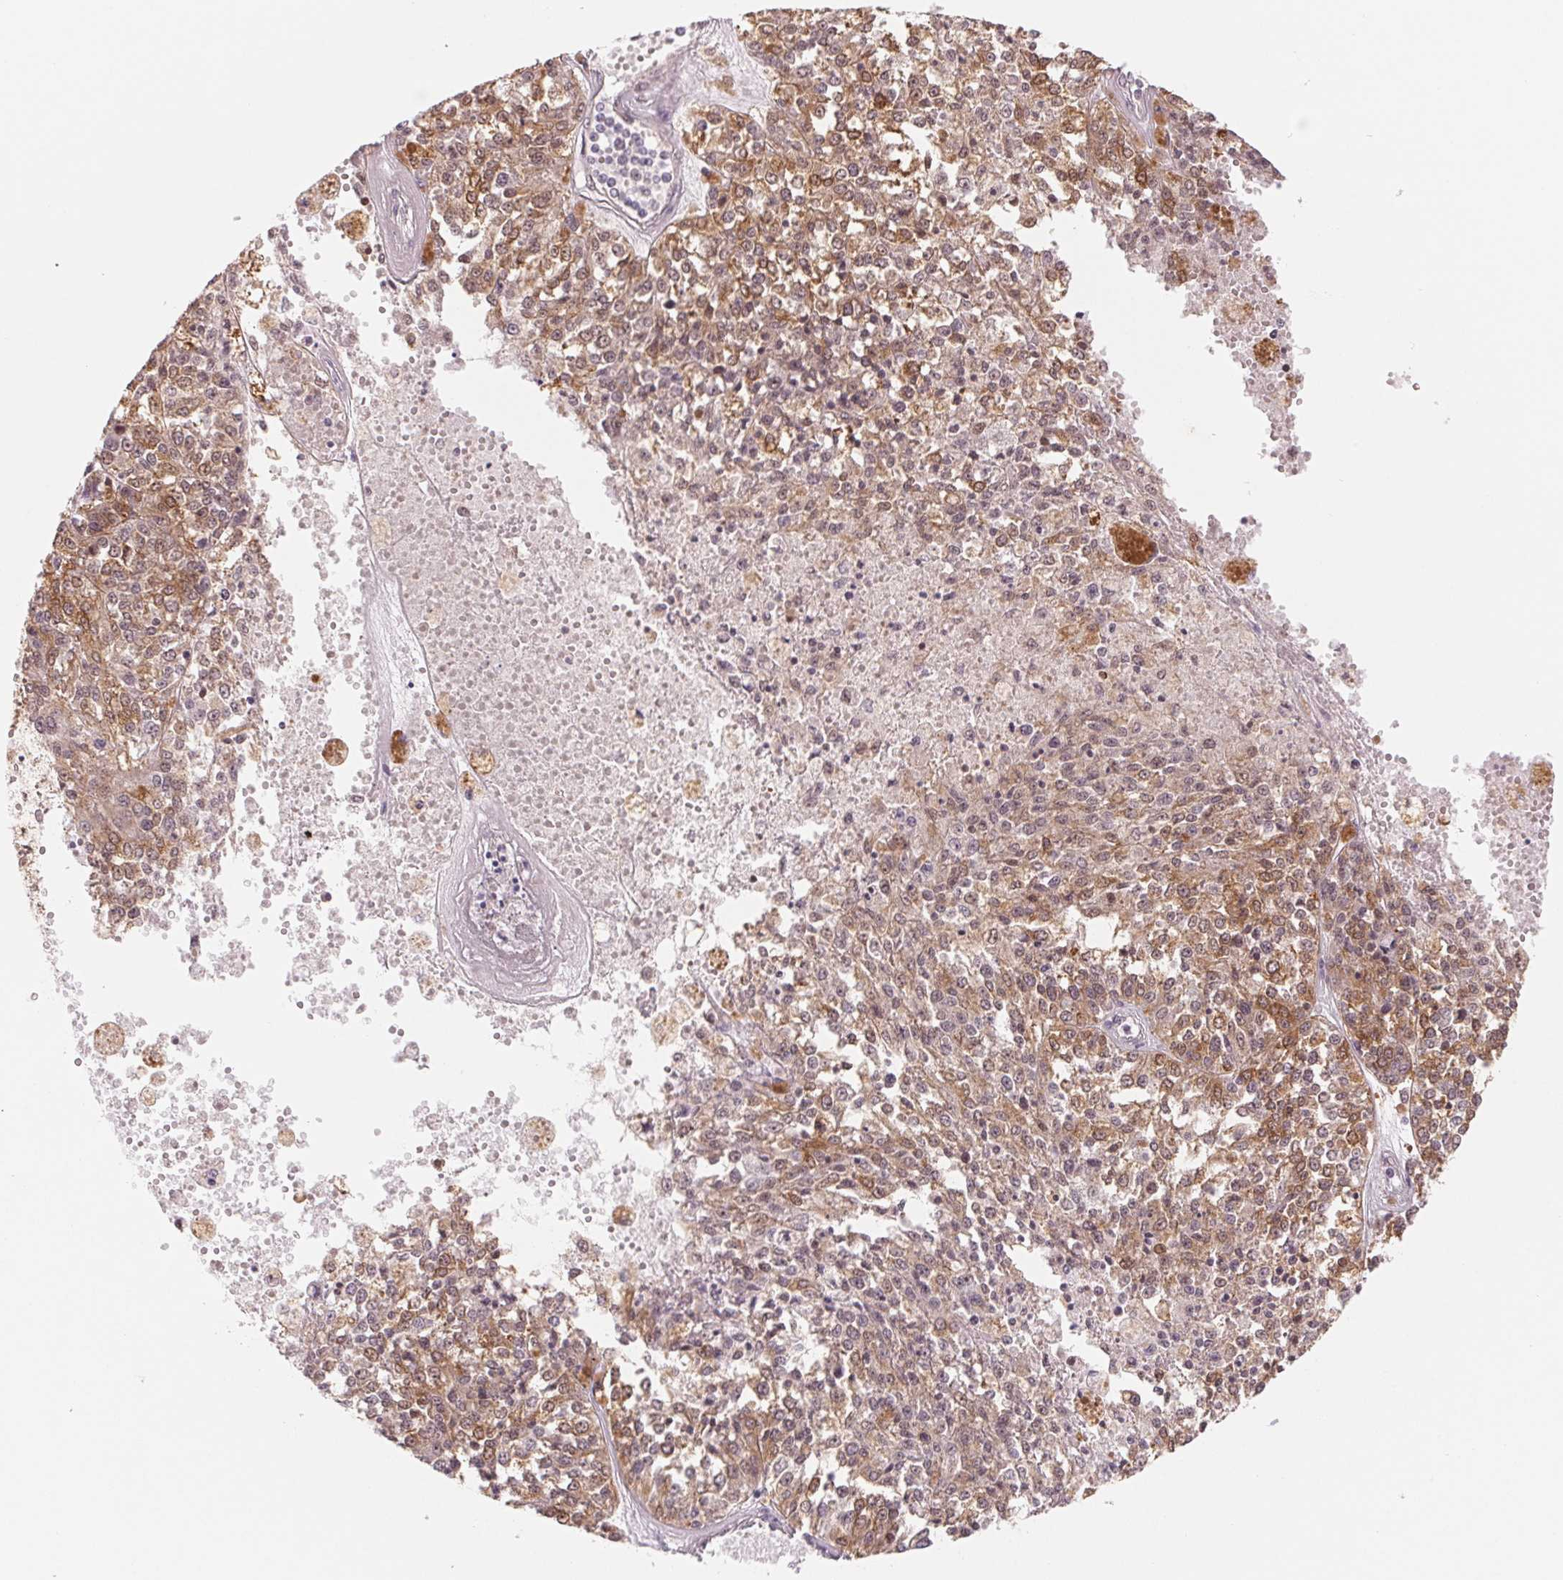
{"staining": {"intensity": "moderate", "quantity": "25%-75%", "location": "cytoplasmic/membranous"}, "tissue": "melanoma", "cell_type": "Tumor cells", "image_type": "cancer", "snomed": [{"axis": "morphology", "description": "Malignant melanoma, Metastatic site"}, {"axis": "topography", "description": "Lymph node"}], "caption": "The immunohistochemical stain shows moderate cytoplasmic/membranous staining in tumor cells of malignant melanoma (metastatic site) tissue. The protein is shown in brown color, while the nuclei are stained blue.", "gene": "DNAJB6", "patient": {"sex": "female", "age": 64}}